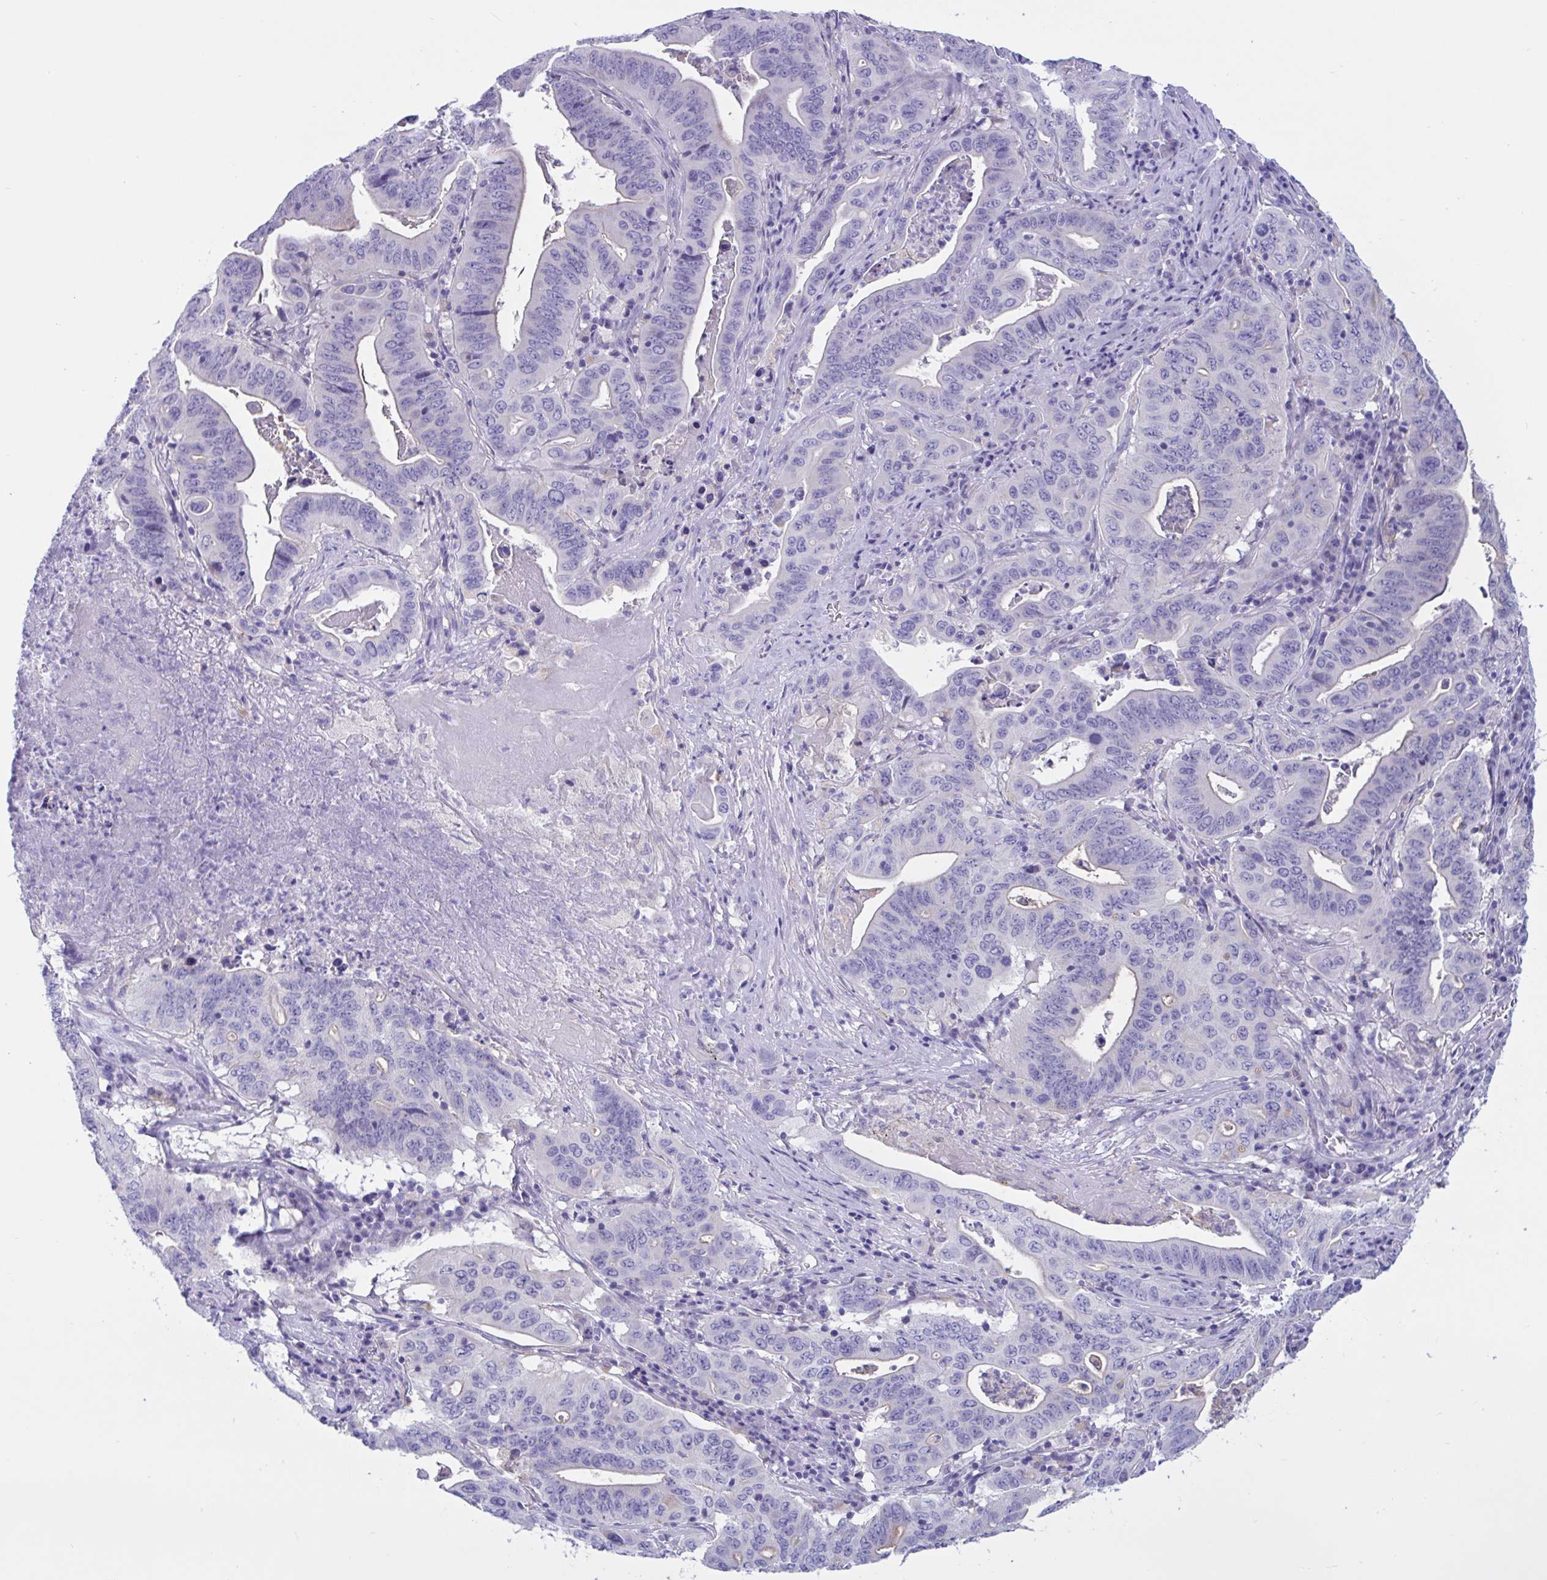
{"staining": {"intensity": "negative", "quantity": "none", "location": "none"}, "tissue": "lung cancer", "cell_type": "Tumor cells", "image_type": "cancer", "snomed": [{"axis": "morphology", "description": "Adenocarcinoma, NOS"}, {"axis": "topography", "description": "Lung"}], "caption": "A high-resolution photomicrograph shows immunohistochemistry staining of lung adenocarcinoma, which reveals no significant positivity in tumor cells.", "gene": "RPL22L1", "patient": {"sex": "female", "age": 60}}